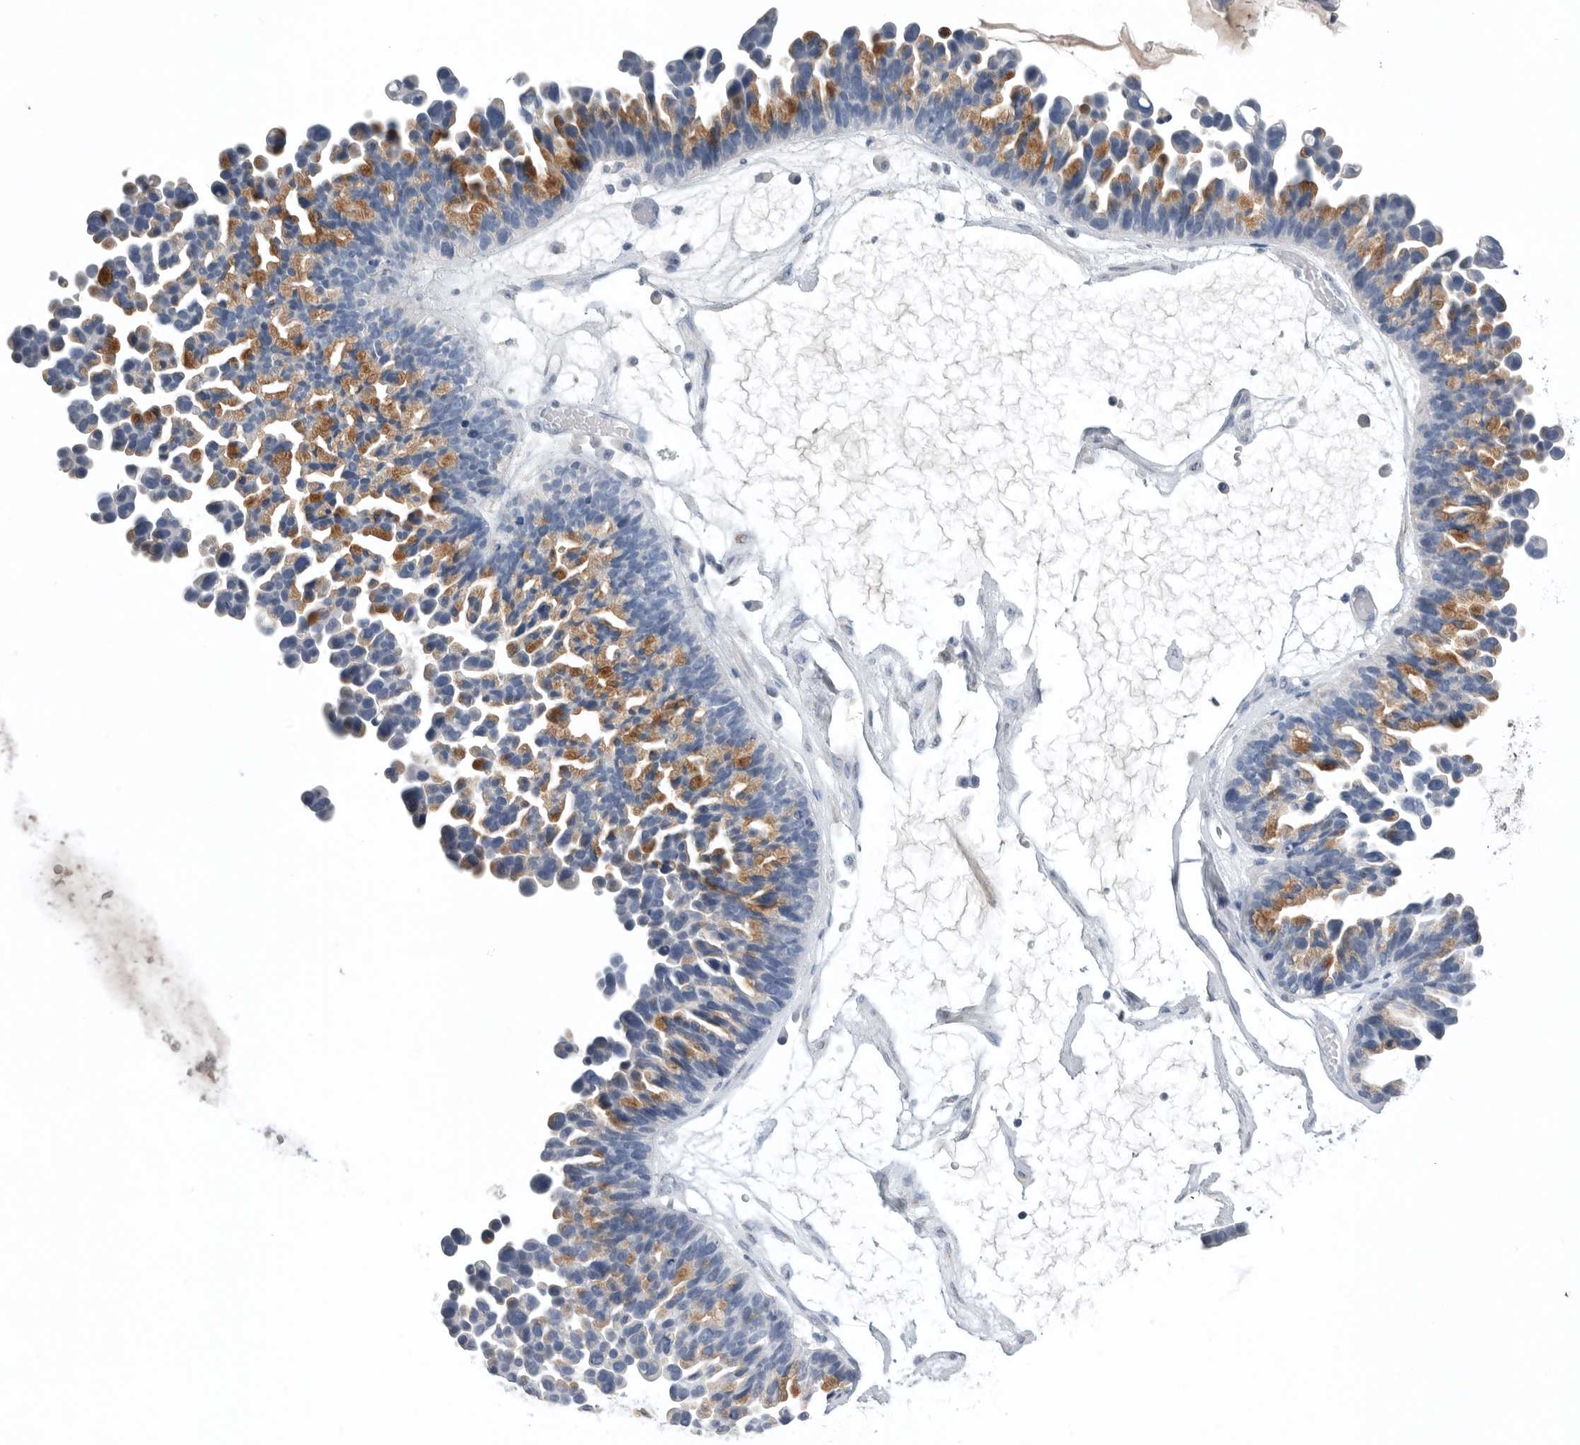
{"staining": {"intensity": "moderate", "quantity": ">75%", "location": "cytoplasmic/membranous"}, "tissue": "ovarian cancer", "cell_type": "Tumor cells", "image_type": "cancer", "snomed": [{"axis": "morphology", "description": "Cystadenocarcinoma, serous, NOS"}, {"axis": "topography", "description": "Ovary"}], "caption": "The image demonstrates immunohistochemical staining of ovarian cancer. There is moderate cytoplasmic/membranous staining is appreciated in about >75% of tumor cells.", "gene": "TIMP1", "patient": {"sex": "female", "age": 56}}